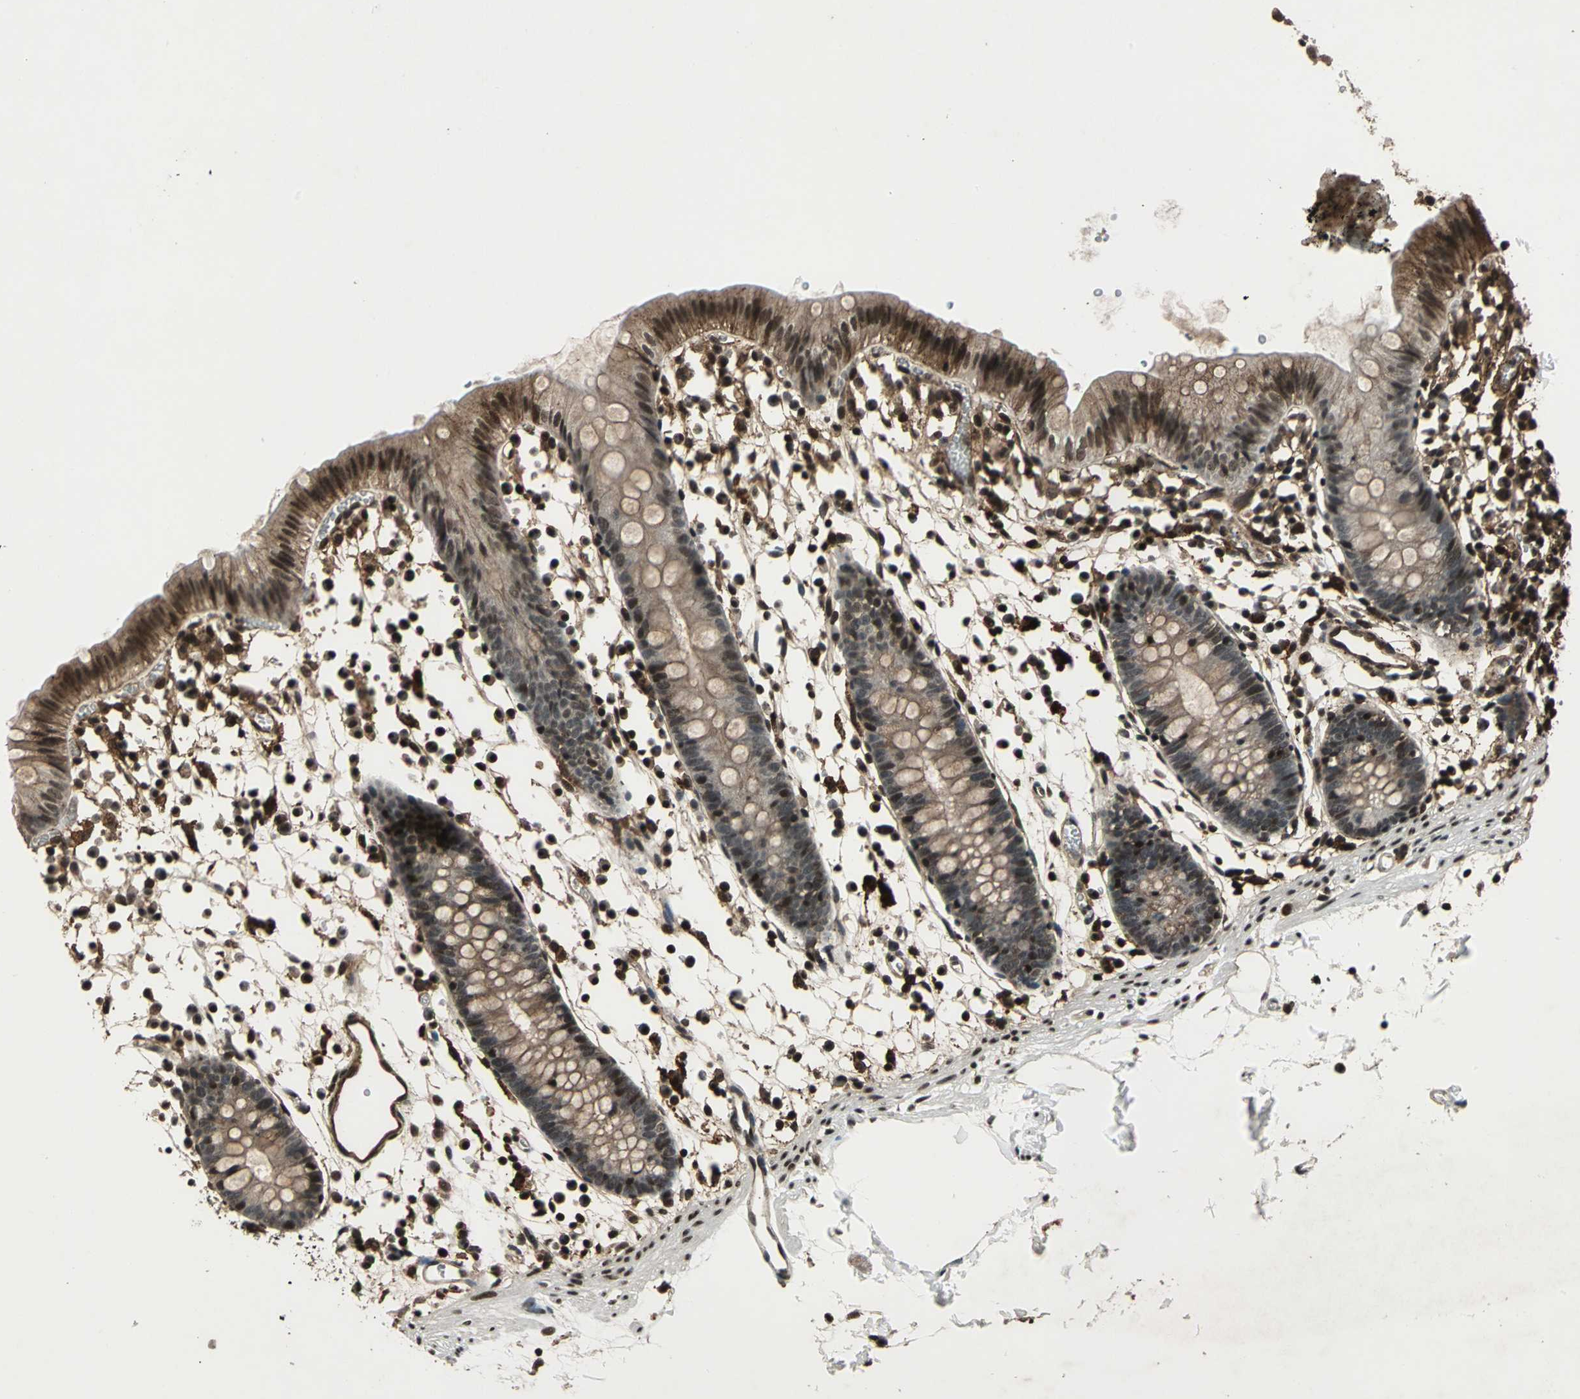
{"staining": {"intensity": "moderate", "quantity": "25%-75%", "location": "cytoplasmic/membranous,nuclear"}, "tissue": "colon", "cell_type": "Endothelial cells", "image_type": "normal", "snomed": [{"axis": "morphology", "description": "Normal tissue, NOS"}, {"axis": "topography", "description": "Colon"}], "caption": "This is a micrograph of immunohistochemistry (IHC) staining of benign colon, which shows moderate expression in the cytoplasmic/membranous,nuclear of endothelial cells.", "gene": "NR2C2", "patient": {"sex": "male", "age": 14}}